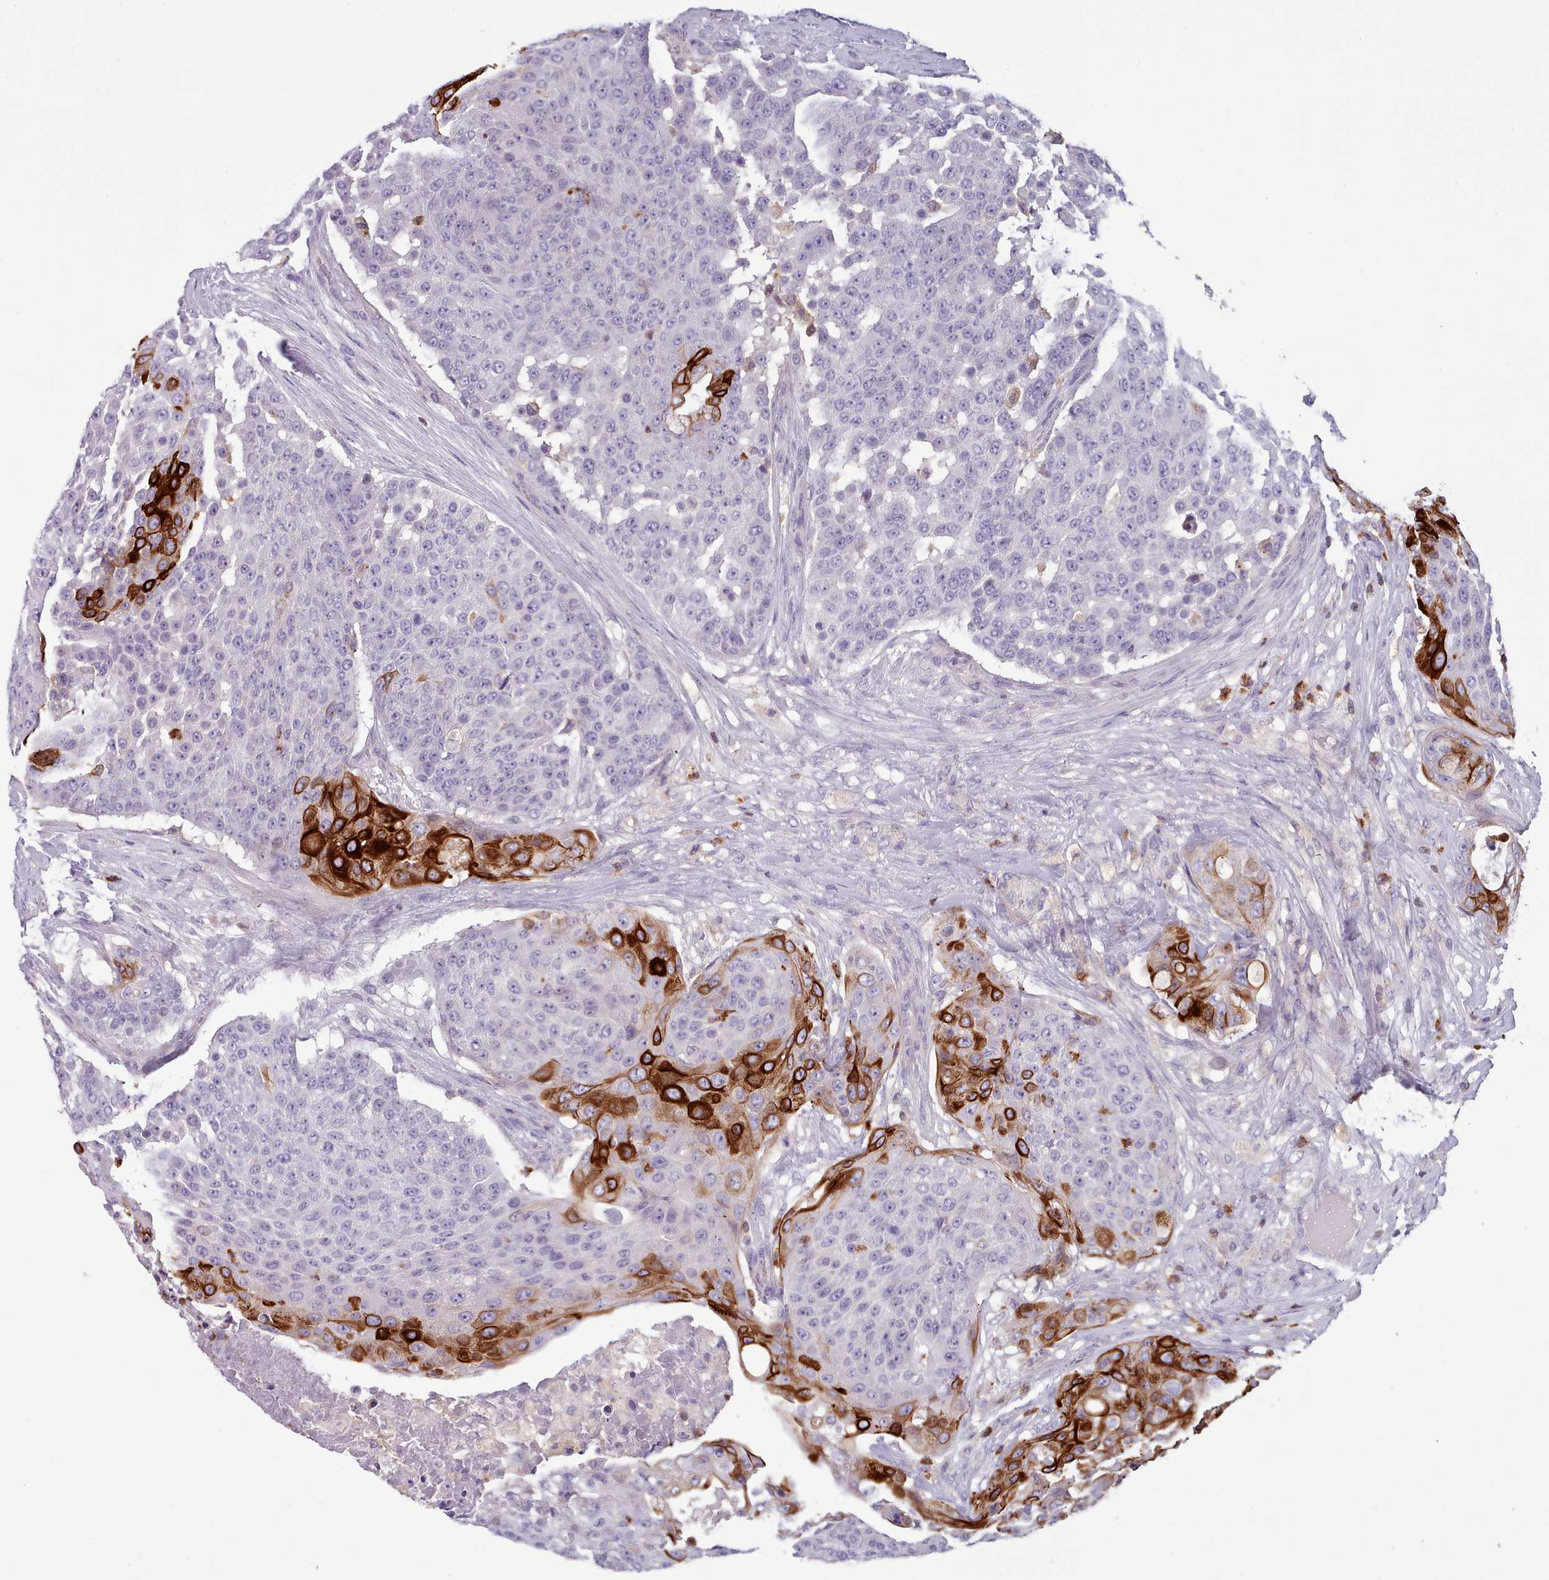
{"staining": {"intensity": "strong", "quantity": "<25%", "location": "cytoplasmic/membranous"}, "tissue": "urothelial cancer", "cell_type": "Tumor cells", "image_type": "cancer", "snomed": [{"axis": "morphology", "description": "Urothelial carcinoma, High grade"}, {"axis": "topography", "description": "Urinary bladder"}], "caption": "An immunohistochemistry photomicrograph of neoplastic tissue is shown. Protein staining in brown shows strong cytoplasmic/membranous positivity in urothelial cancer within tumor cells. (Brightfield microscopy of DAB IHC at high magnification).", "gene": "RAC2", "patient": {"sex": "female", "age": 63}}